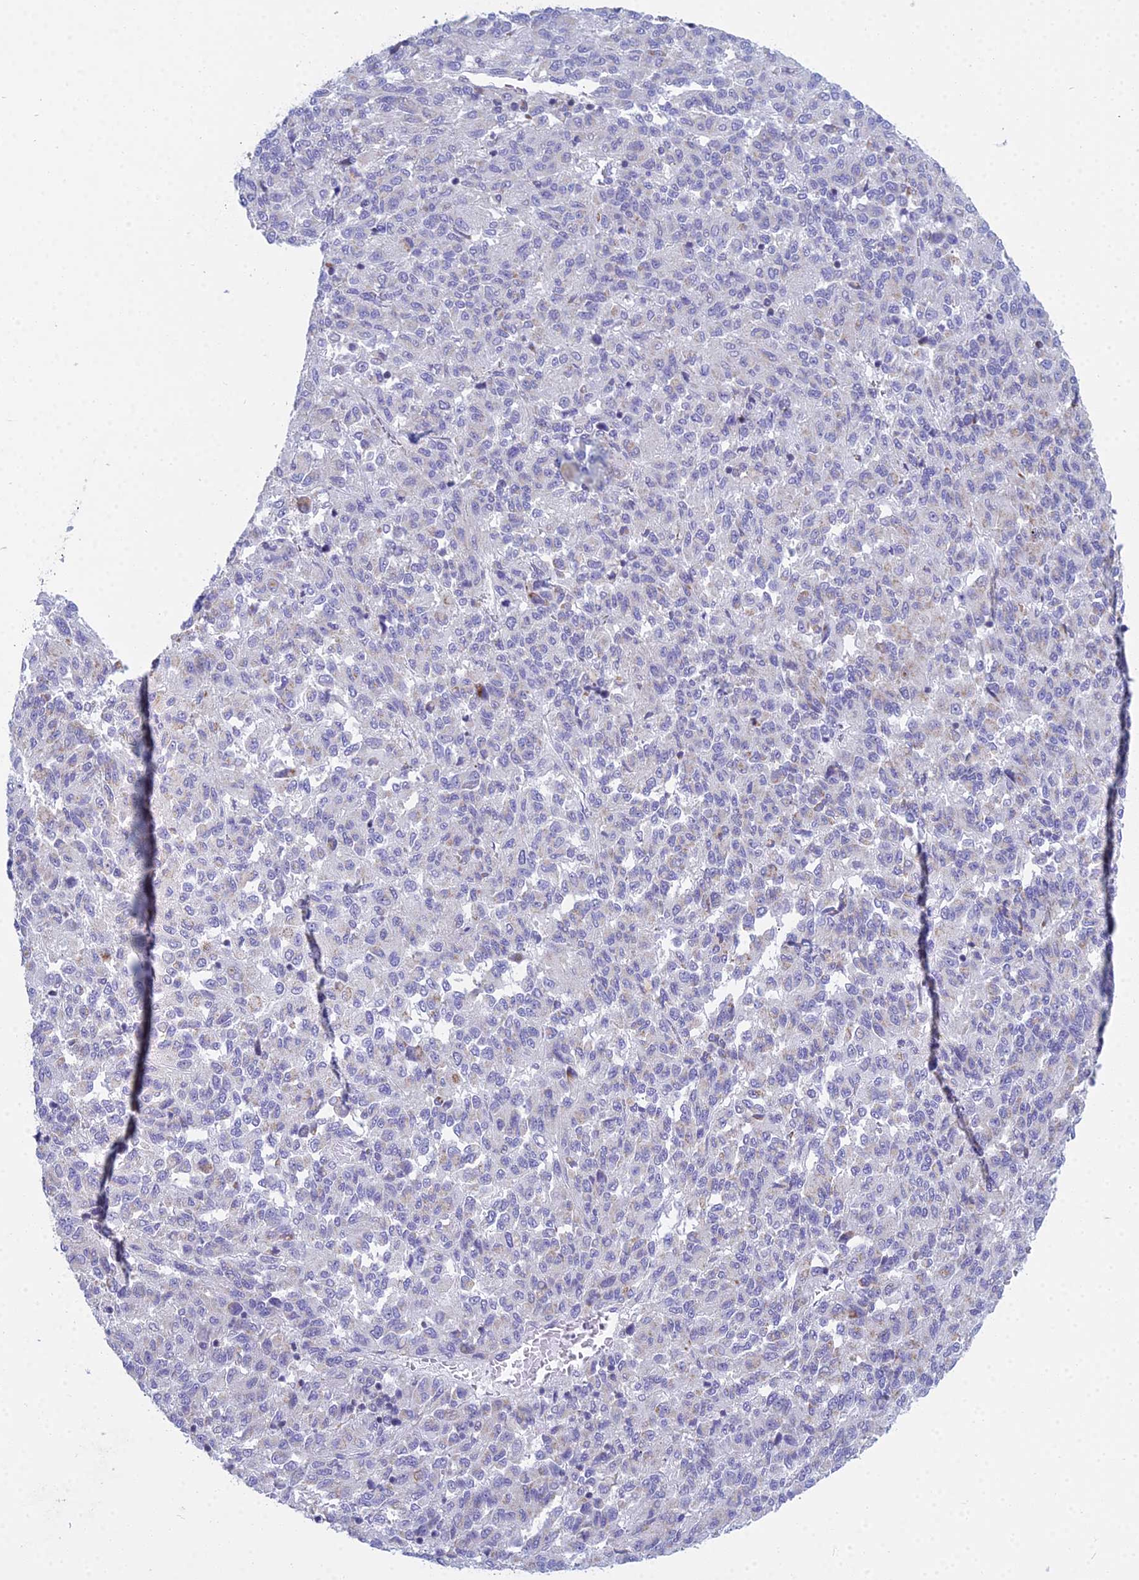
{"staining": {"intensity": "weak", "quantity": "<25%", "location": "cytoplasmic/membranous"}, "tissue": "melanoma", "cell_type": "Tumor cells", "image_type": "cancer", "snomed": [{"axis": "morphology", "description": "Malignant melanoma, Metastatic site"}, {"axis": "topography", "description": "Lung"}], "caption": "A photomicrograph of human malignant melanoma (metastatic site) is negative for staining in tumor cells.", "gene": "PRR13", "patient": {"sex": "male", "age": 64}}